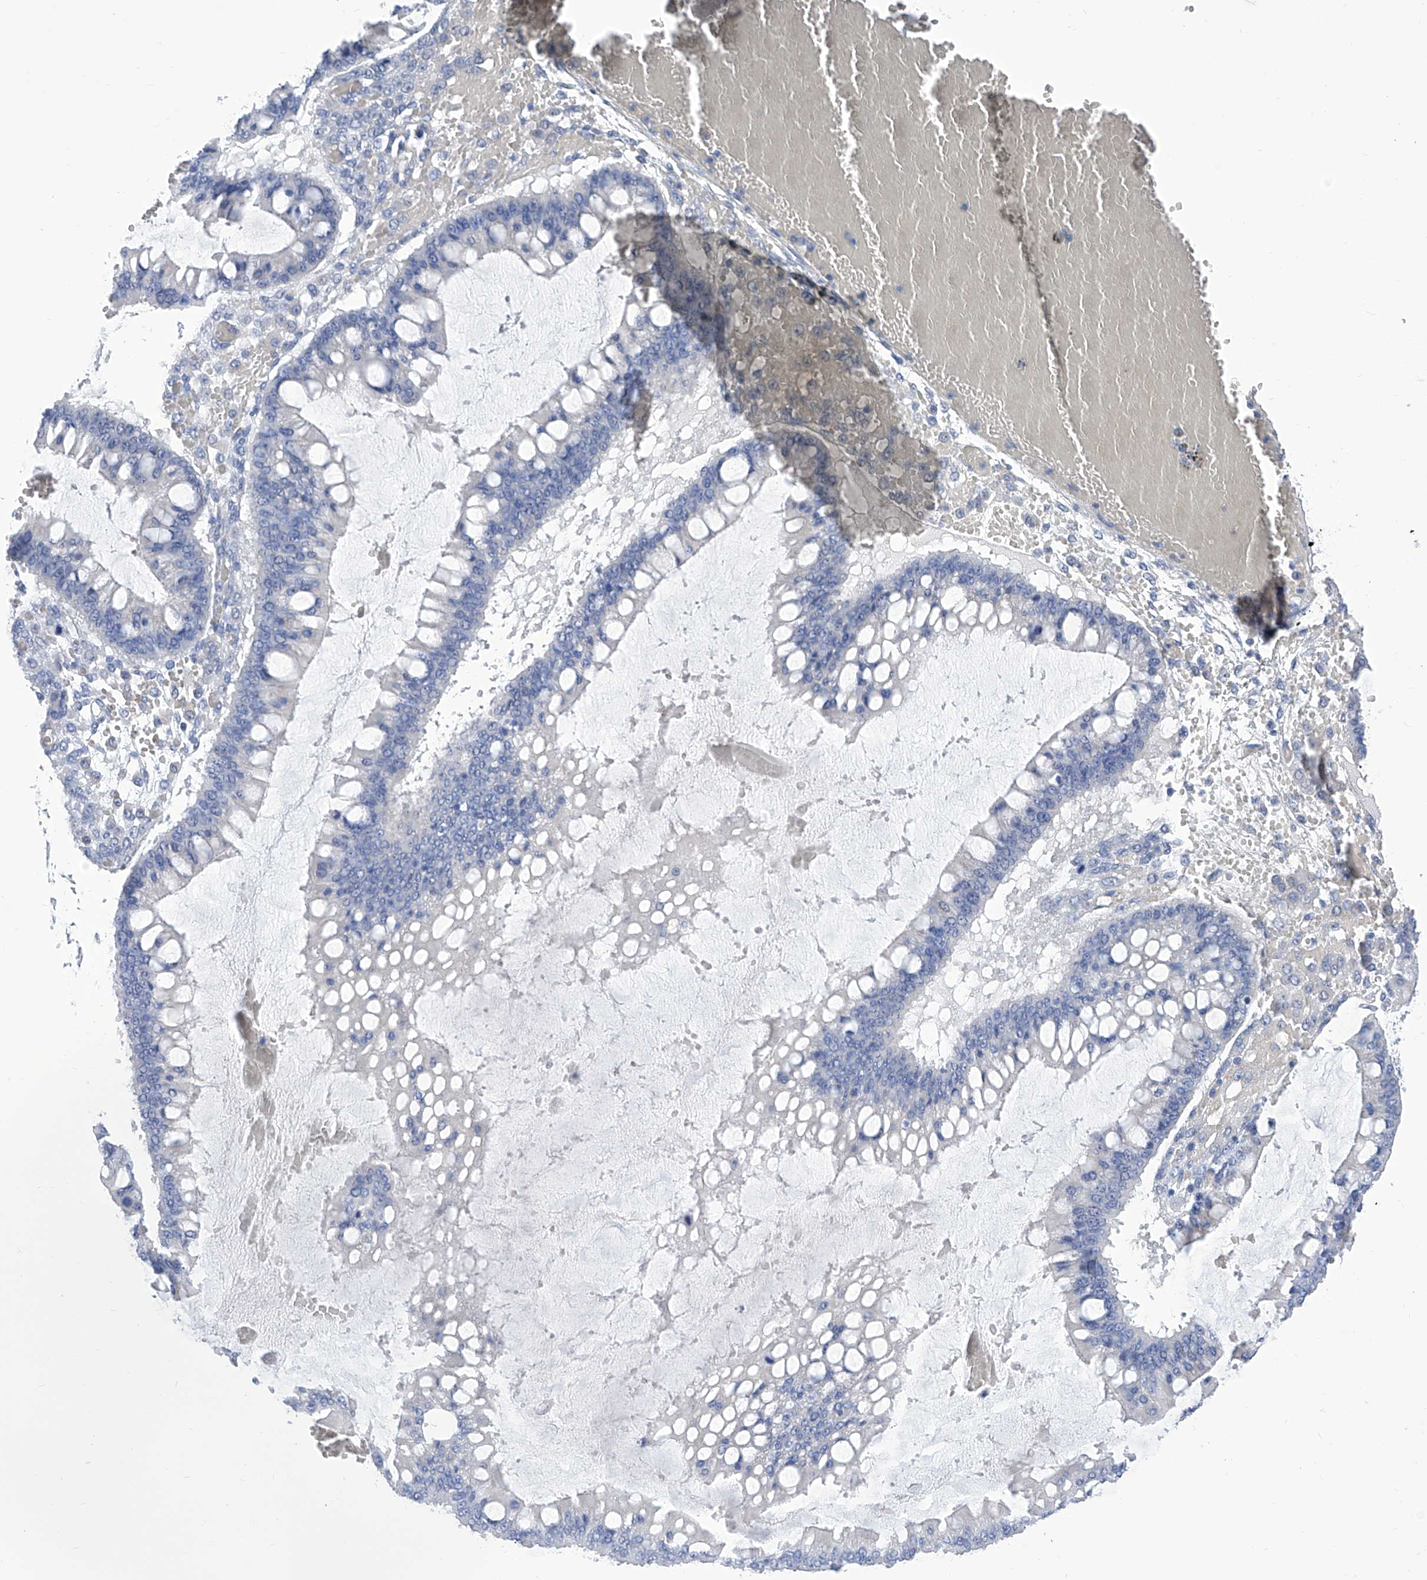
{"staining": {"intensity": "negative", "quantity": "none", "location": "none"}, "tissue": "ovarian cancer", "cell_type": "Tumor cells", "image_type": "cancer", "snomed": [{"axis": "morphology", "description": "Cystadenocarcinoma, mucinous, NOS"}, {"axis": "topography", "description": "Ovary"}], "caption": "The IHC histopathology image has no significant positivity in tumor cells of ovarian cancer (mucinous cystadenocarcinoma) tissue. Nuclei are stained in blue.", "gene": "SMS", "patient": {"sex": "female", "age": 73}}